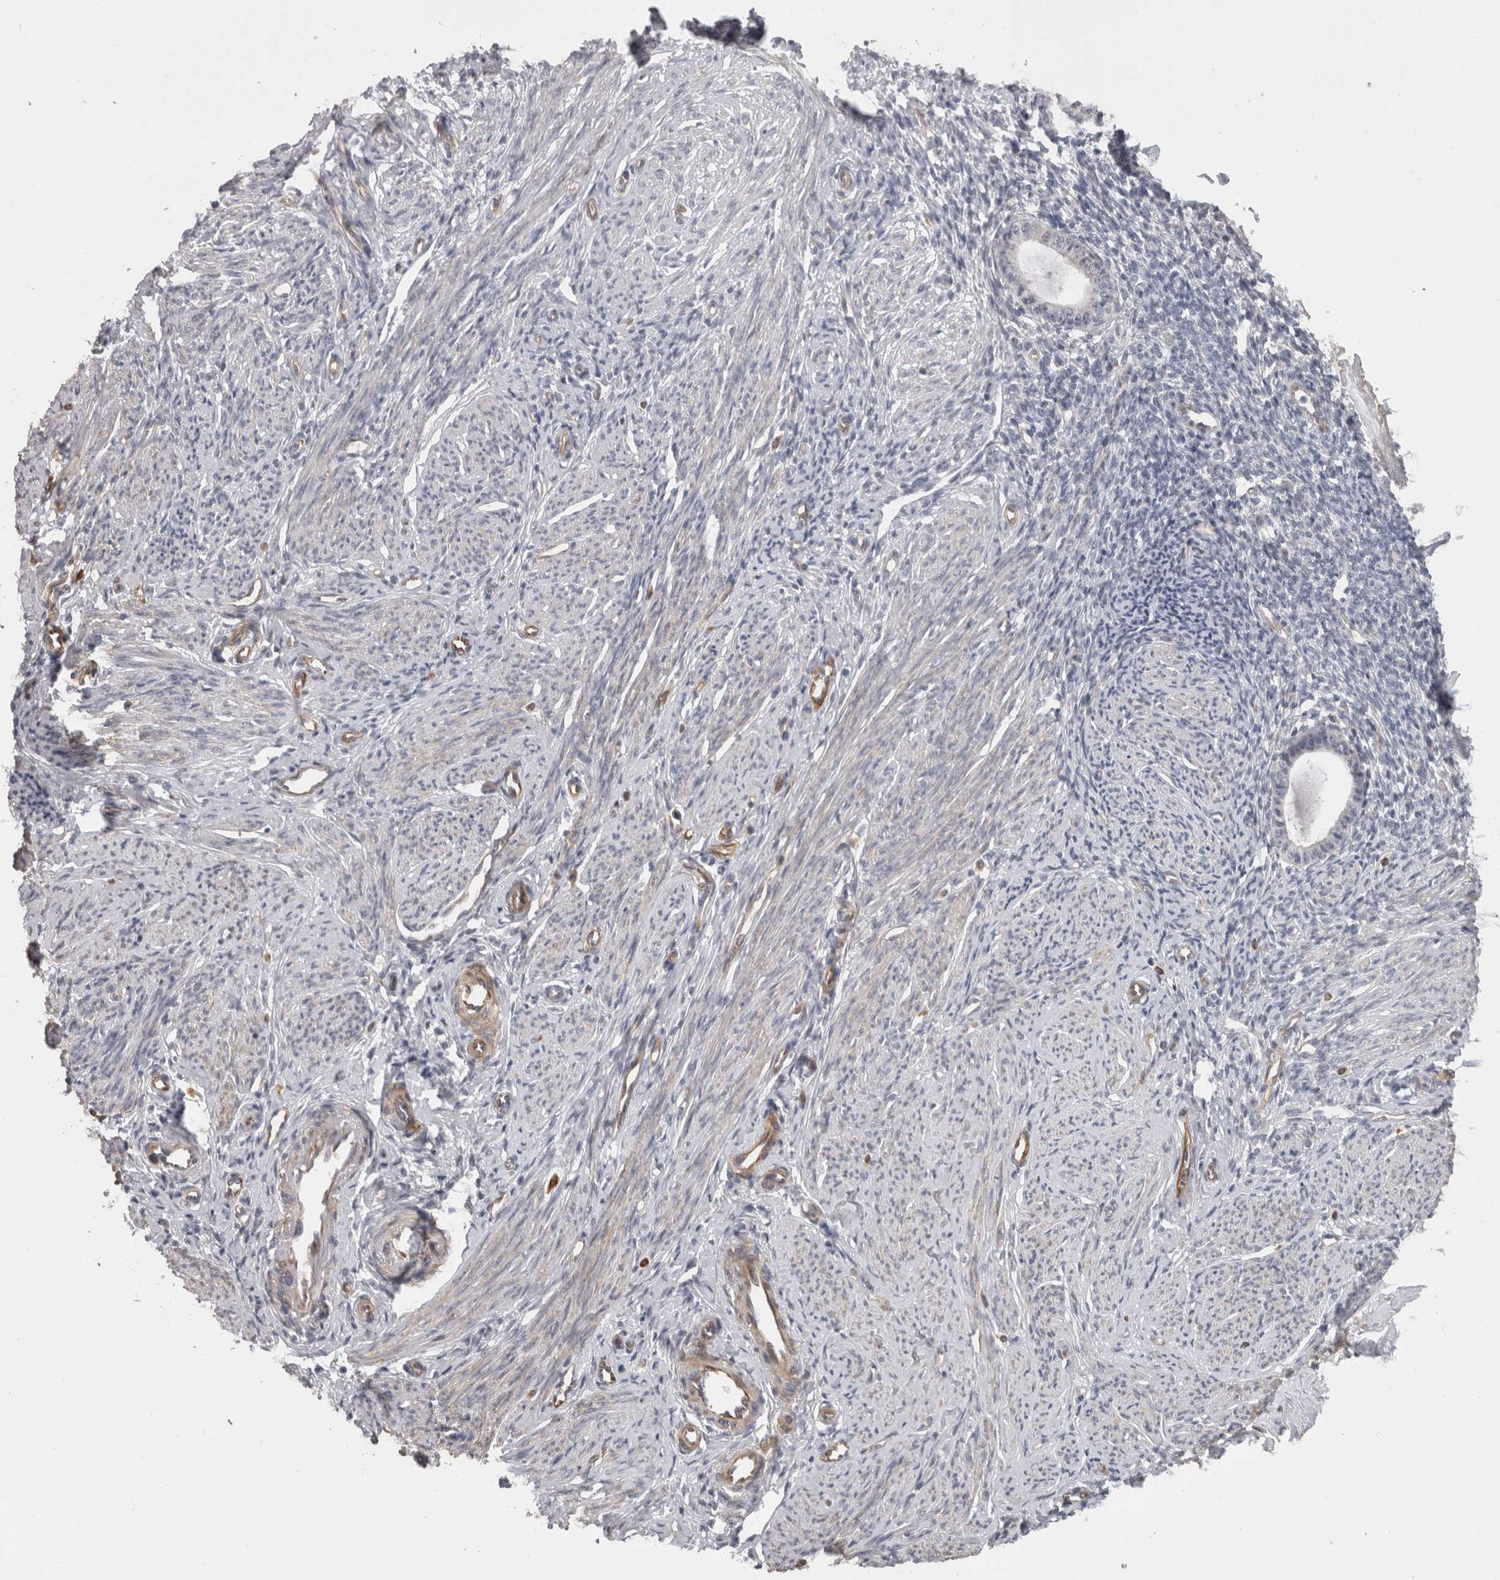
{"staining": {"intensity": "negative", "quantity": "none", "location": "none"}, "tissue": "endometrium", "cell_type": "Cells in endometrial stroma", "image_type": "normal", "snomed": [{"axis": "morphology", "description": "Normal tissue, NOS"}, {"axis": "topography", "description": "Endometrium"}], "caption": "A micrograph of endometrium stained for a protein displays no brown staining in cells in endometrial stroma.", "gene": "RMDN1", "patient": {"sex": "female", "age": 56}}